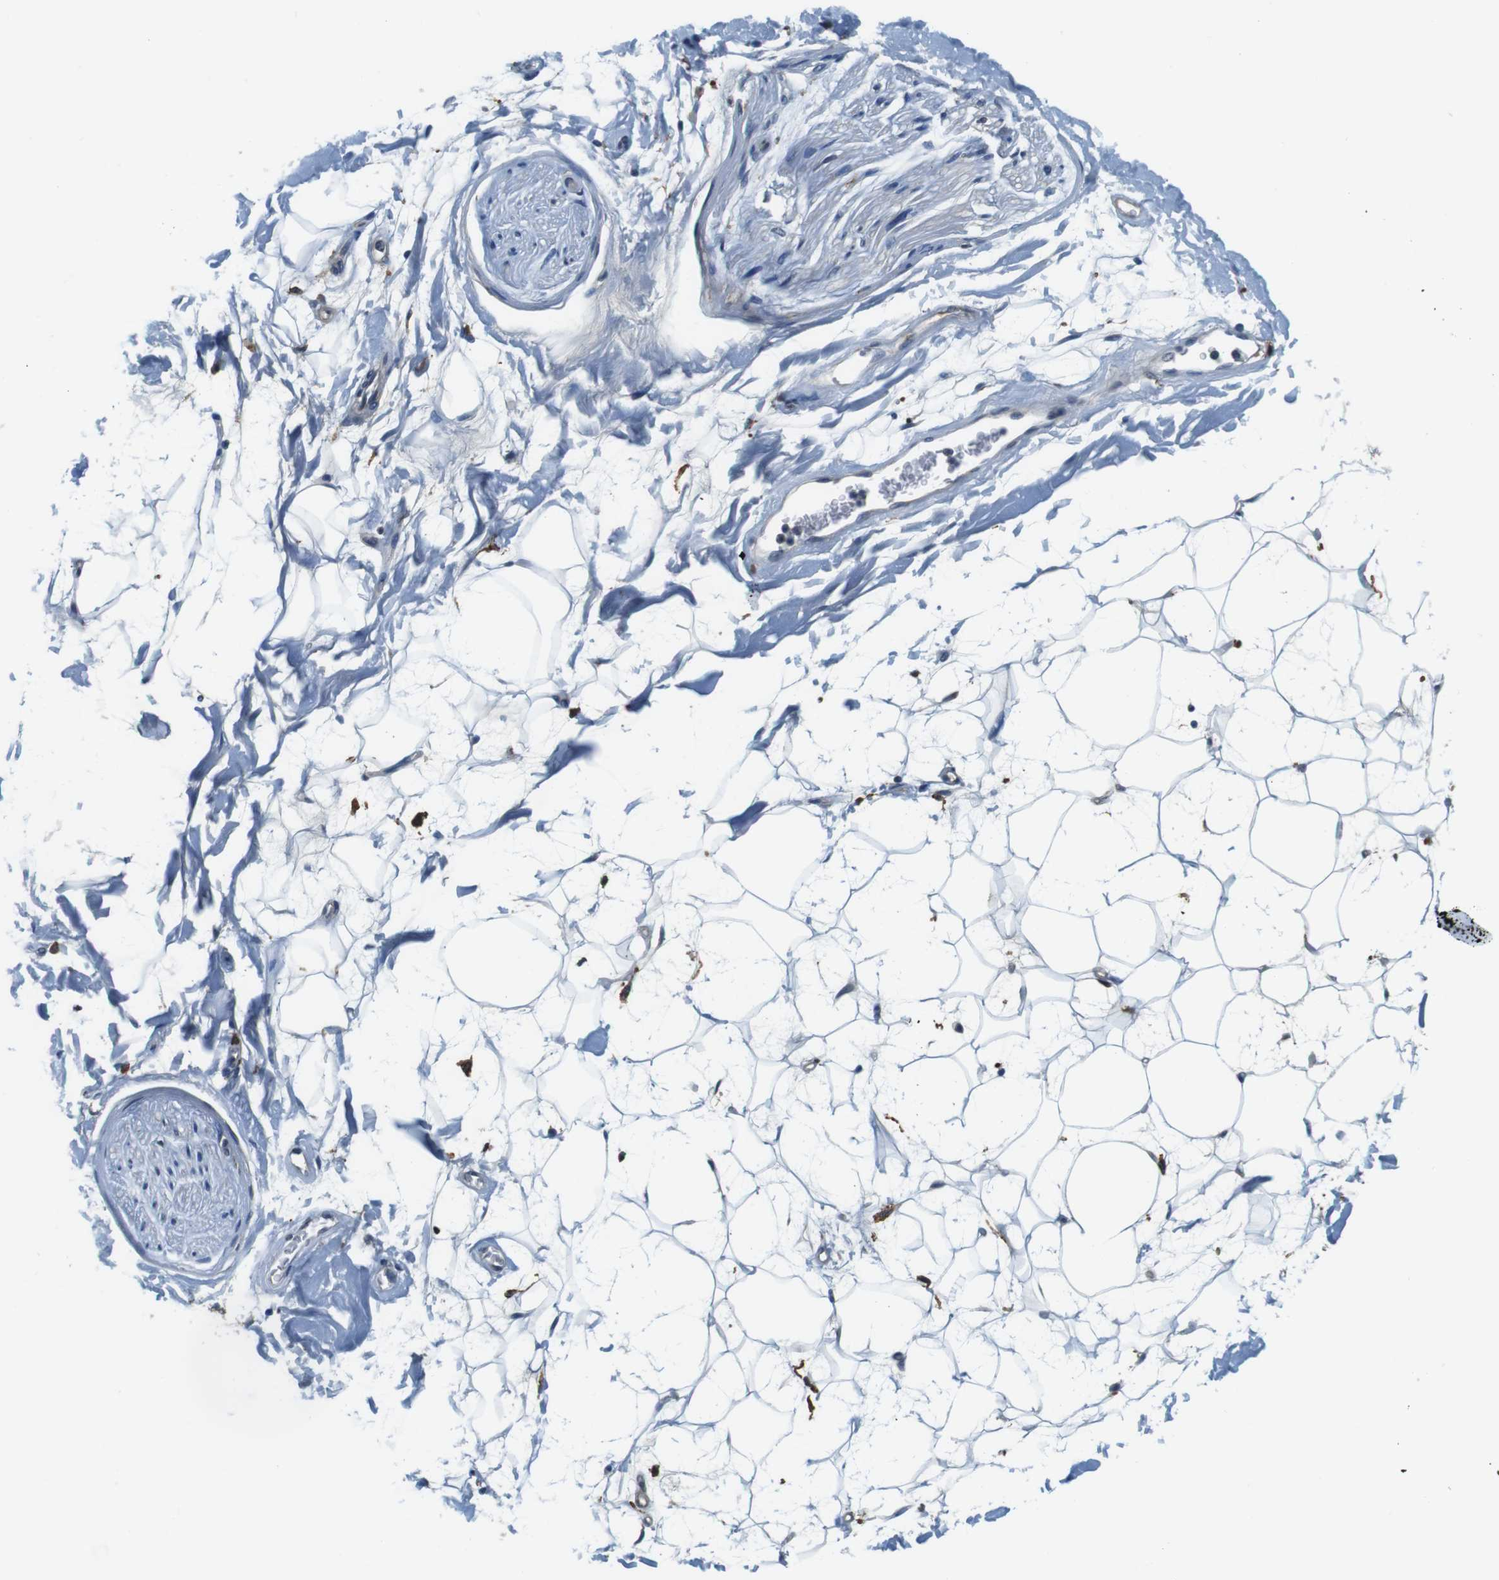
{"staining": {"intensity": "negative", "quantity": "none", "location": "none"}, "tissue": "adipose tissue", "cell_type": "Adipocytes", "image_type": "normal", "snomed": [{"axis": "morphology", "description": "Normal tissue, NOS"}, {"axis": "topography", "description": "Soft tissue"}], "caption": "Immunohistochemistry (IHC) image of benign human adipose tissue stained for a protein (brown), which exhibits no expression in adipocytes. (Stains: DAB IHC with hematoxylin counter stain, Microscopy: brightfield microscopy at high magnification).", "gene": "CD163L1", "patient": {"sex": "male", "age": 72}}